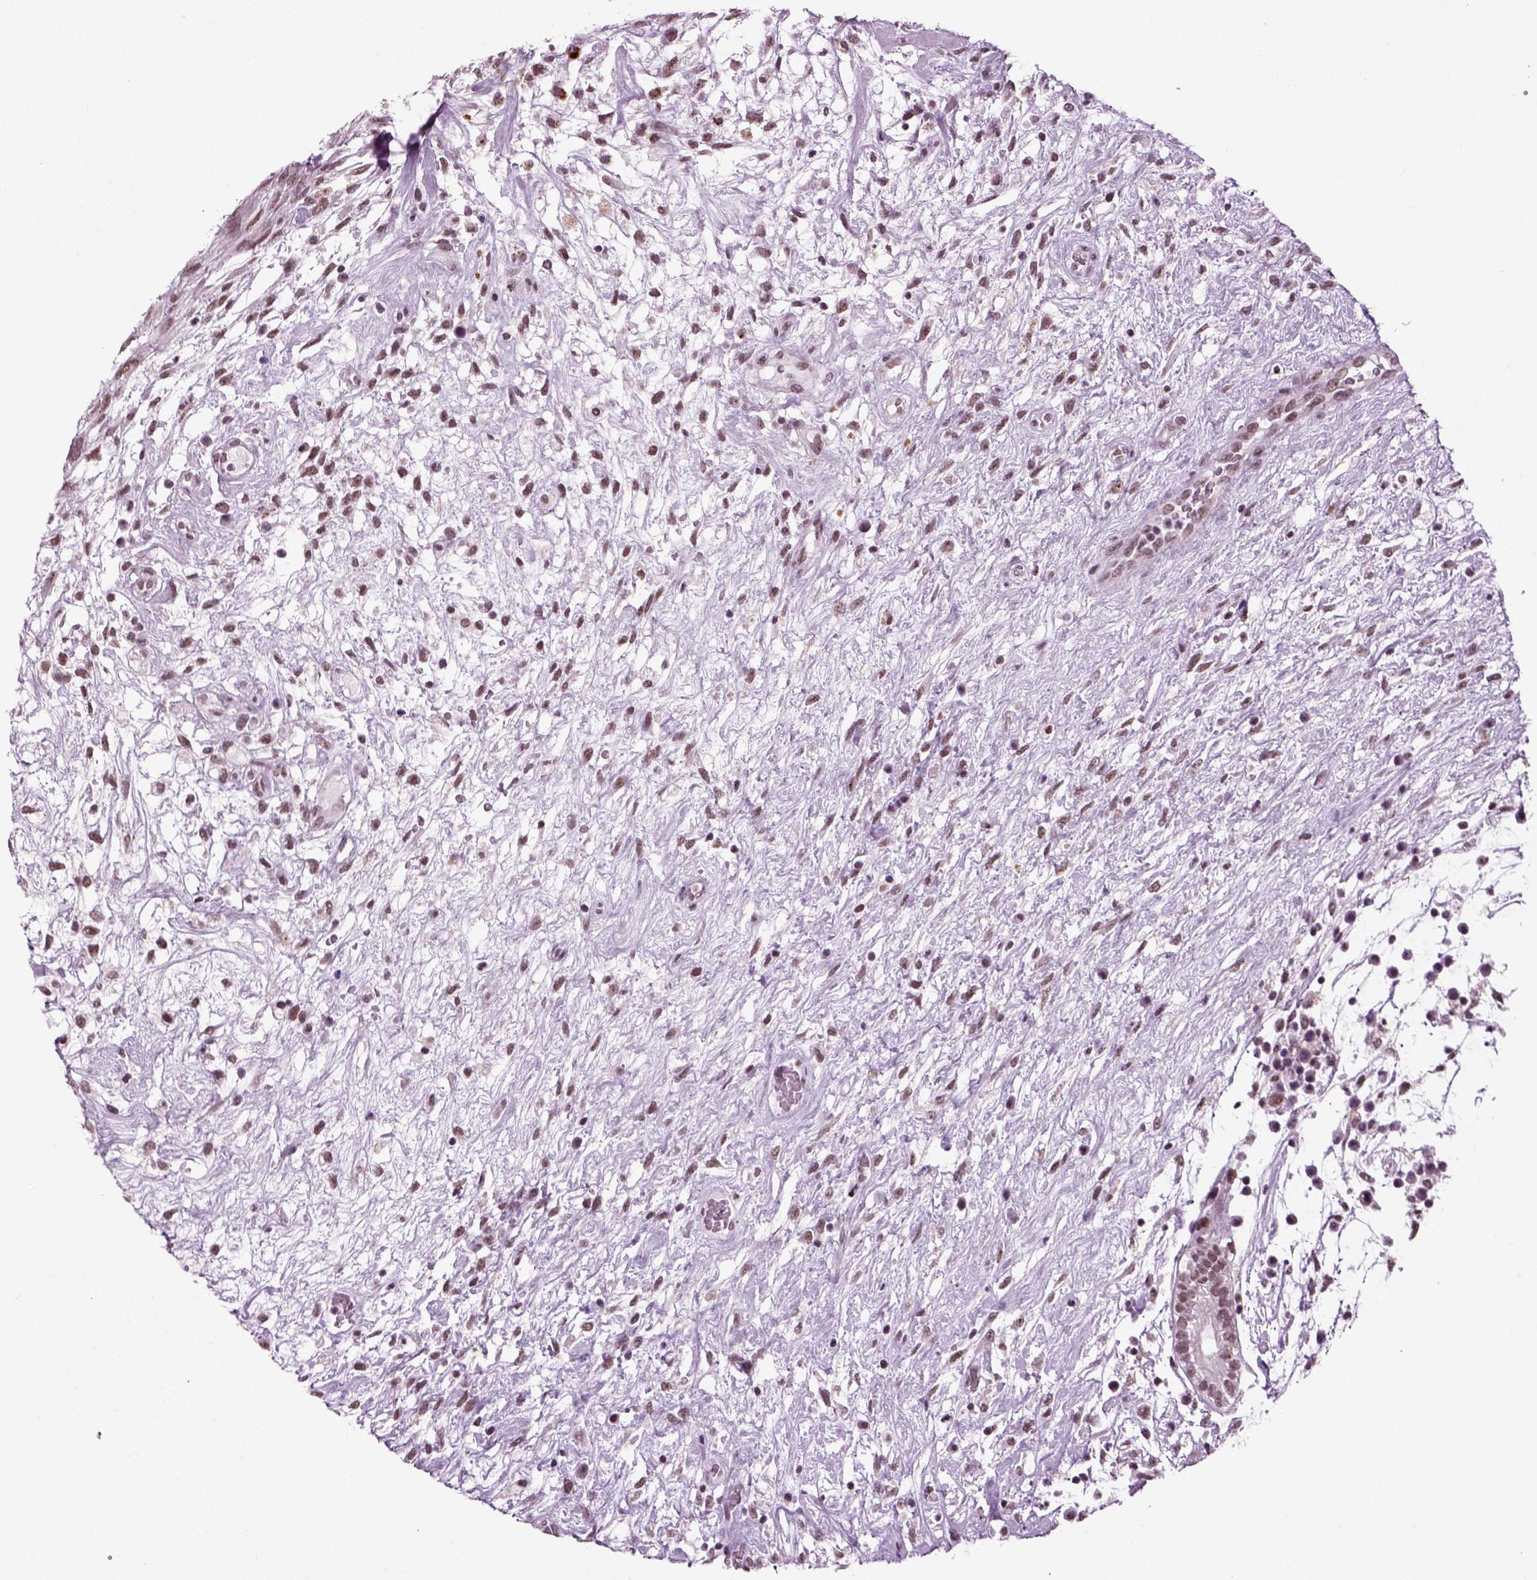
{"staining": {"intensity": "weak", "quantity": ">75%", "location": "nuclear"}, "tissue": "testis cancer", "cell_type": "Tumor cells", "image_type": "cancer", "snomed": [{"axis": "morphology", "description": "Normal tissue, NOS"}, {"axis": "morphology", "description": "Carcinoma, Embryonal, NOS"}, {"axis": "topography", "description": "Testis"}], "caption": "Testis cancer was stained to show a protein in brown. There is low levels of weak nuclear expression in approximately >75% of tumor cells. Nuclei are stained in blue.", "gene": "RCOR3", "patient": {"sex": "male", "age": 32}}